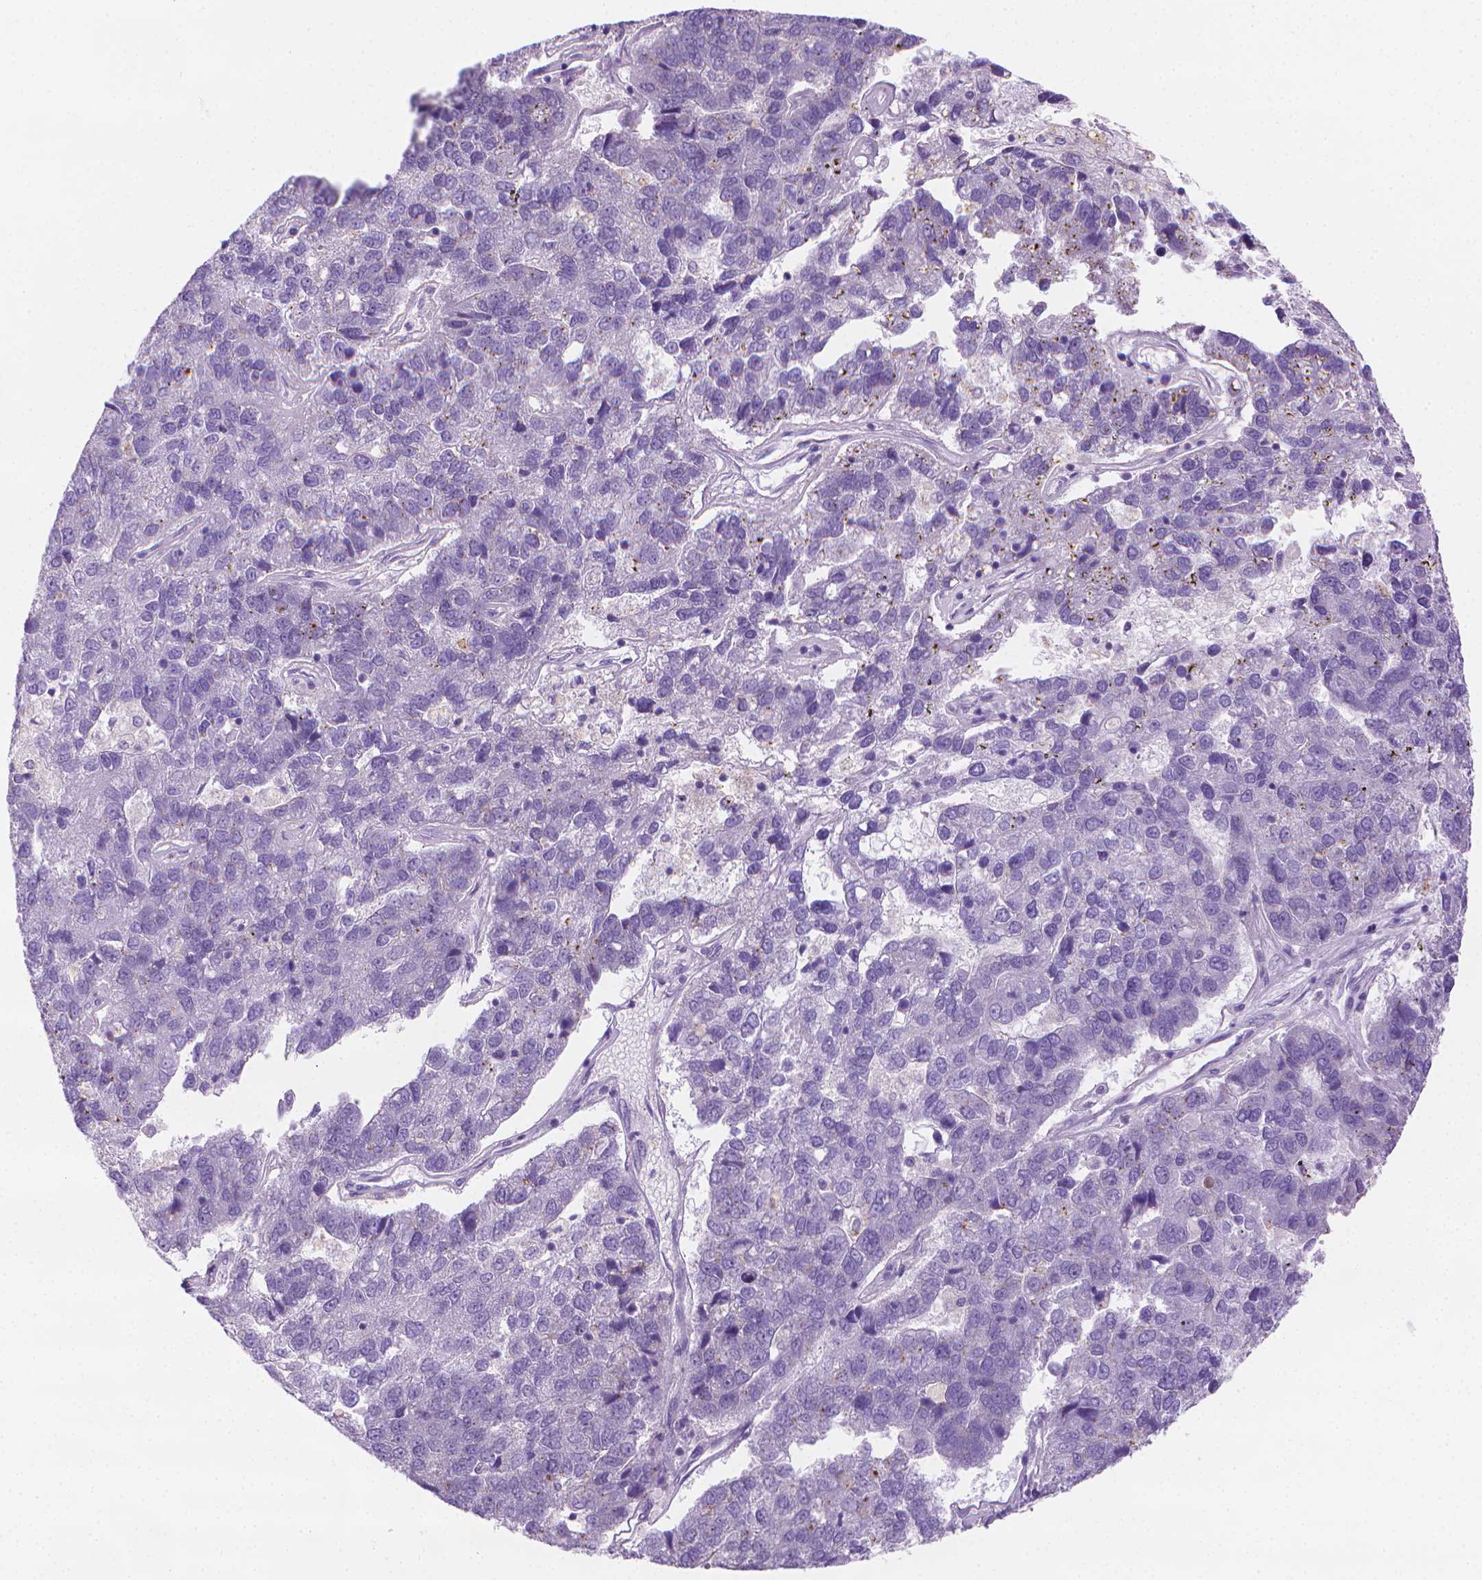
{"staining": {"intensity": "negative", "quantity": "none", "location": "none"}, "tissue": "pancreatic cancer", "cell_type": "Tumor cells", "image_type": "cancer", "snomed": [{"axis": "morphology", "description": "Adenocarcinoma, NOS"}, {"axis": "topography", "description": "Pancreas"}], "caption": "An image of human pancreatic cancer is negative for staining in tumor cells.", "gene": "FASN", "patient": {"sex": "female", "age": 61}}